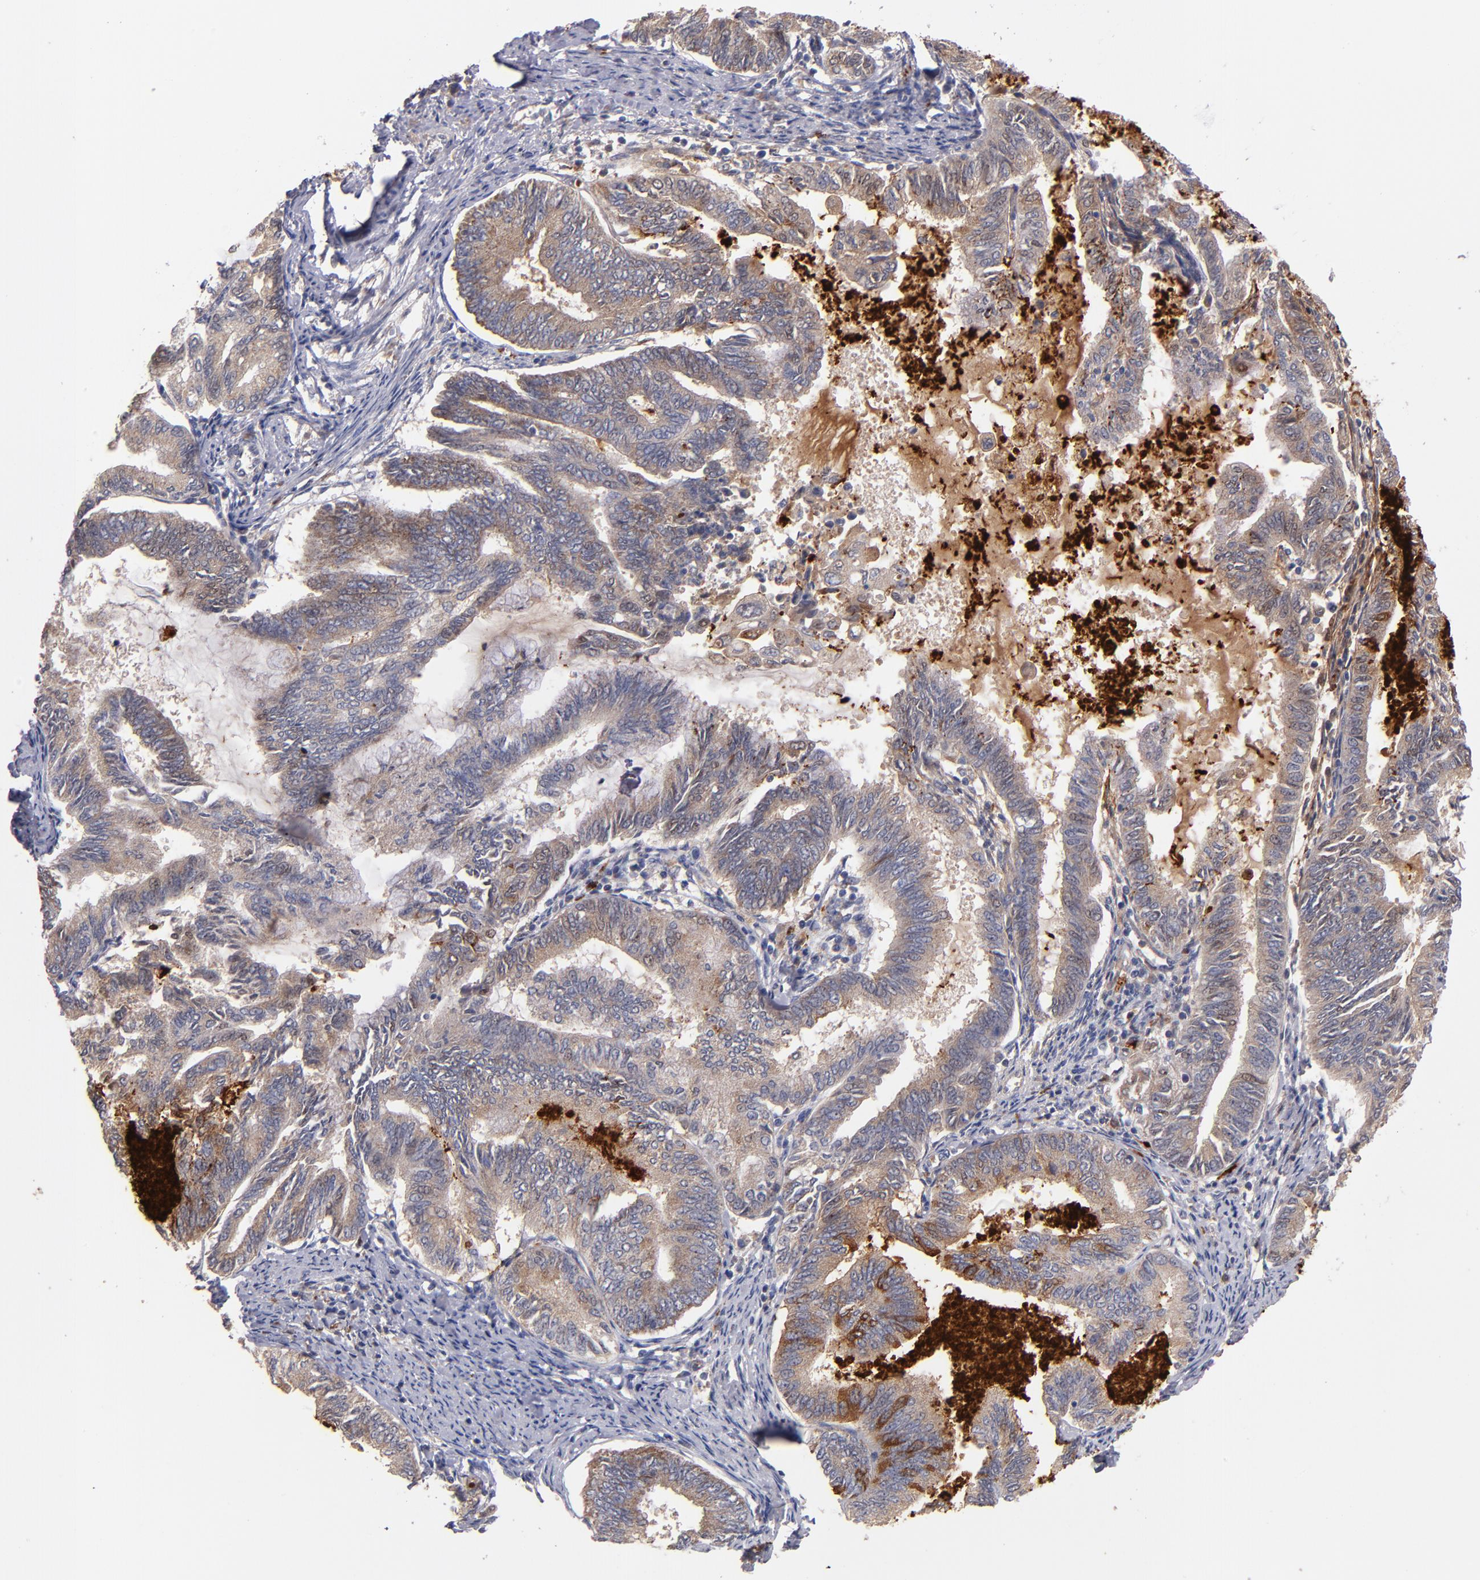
{"staining": {"intensity": "weak", "quantity": ">75%", "location": "cytoplasmic/membranous"}, "tissue": "endometrial cancer", "cell_type": "Tumor cells", "image_type": "cancer", "snomed": [{"axis": "morphology", "description": "Adenocarcinoma, NOS"}, {"axis": "topography", "description": "Endometrium"}], "caption": "Brown immunohistochemical staining in human endometrial cancer (adenocarcinoma) demonstrates weak cytoplasmic/membranous expression in approximately >75% of tumor cells.", "gene": "DIABLO", "patient": {"sex": "female", "age": 86}}